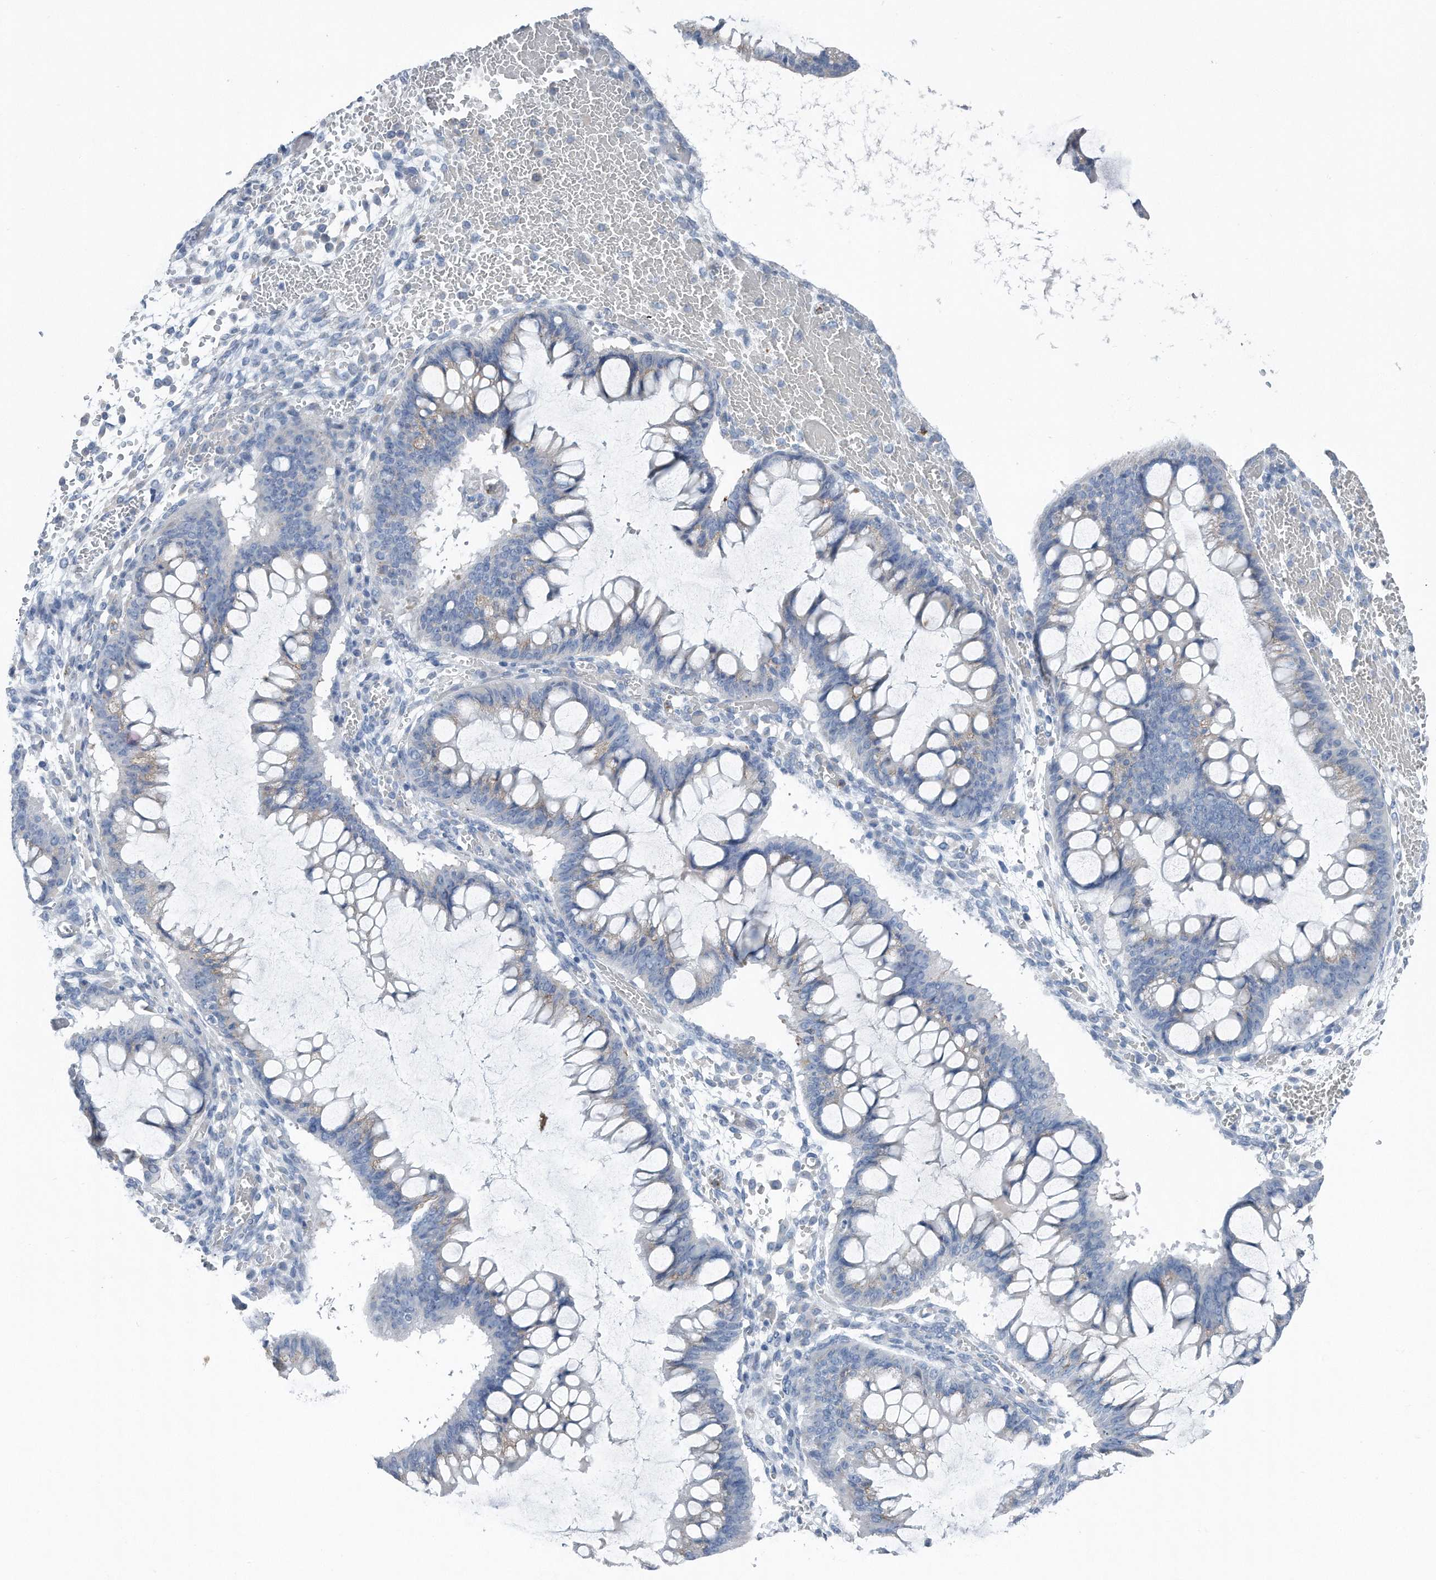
{"staining": {"intensity": "negative", "quantity": "none", "location": "none"}, "tissue": "ovarian cancer", "cell_type": "Tumor cells", "image_type": "cancer", "snomed": [{"axis": "morphology", "description": "Cystadenocarcinoma, mucinous, NOS"}, {"axis": "topography", "description": "Ovary"}], "caption": "A histopathology image of human ovarian mucinous cystadenocarcinoma is negative for staining in tumor cells. (Stains: DAB (3,3'-diaminobenzidine) immunohistochemistry (IHC) with hematoxylin counter stain, Microscopy: brightfield microscopy at high magnification).", "gene": "ZNF772", "patient": {"sex": "female", "age": 73}}